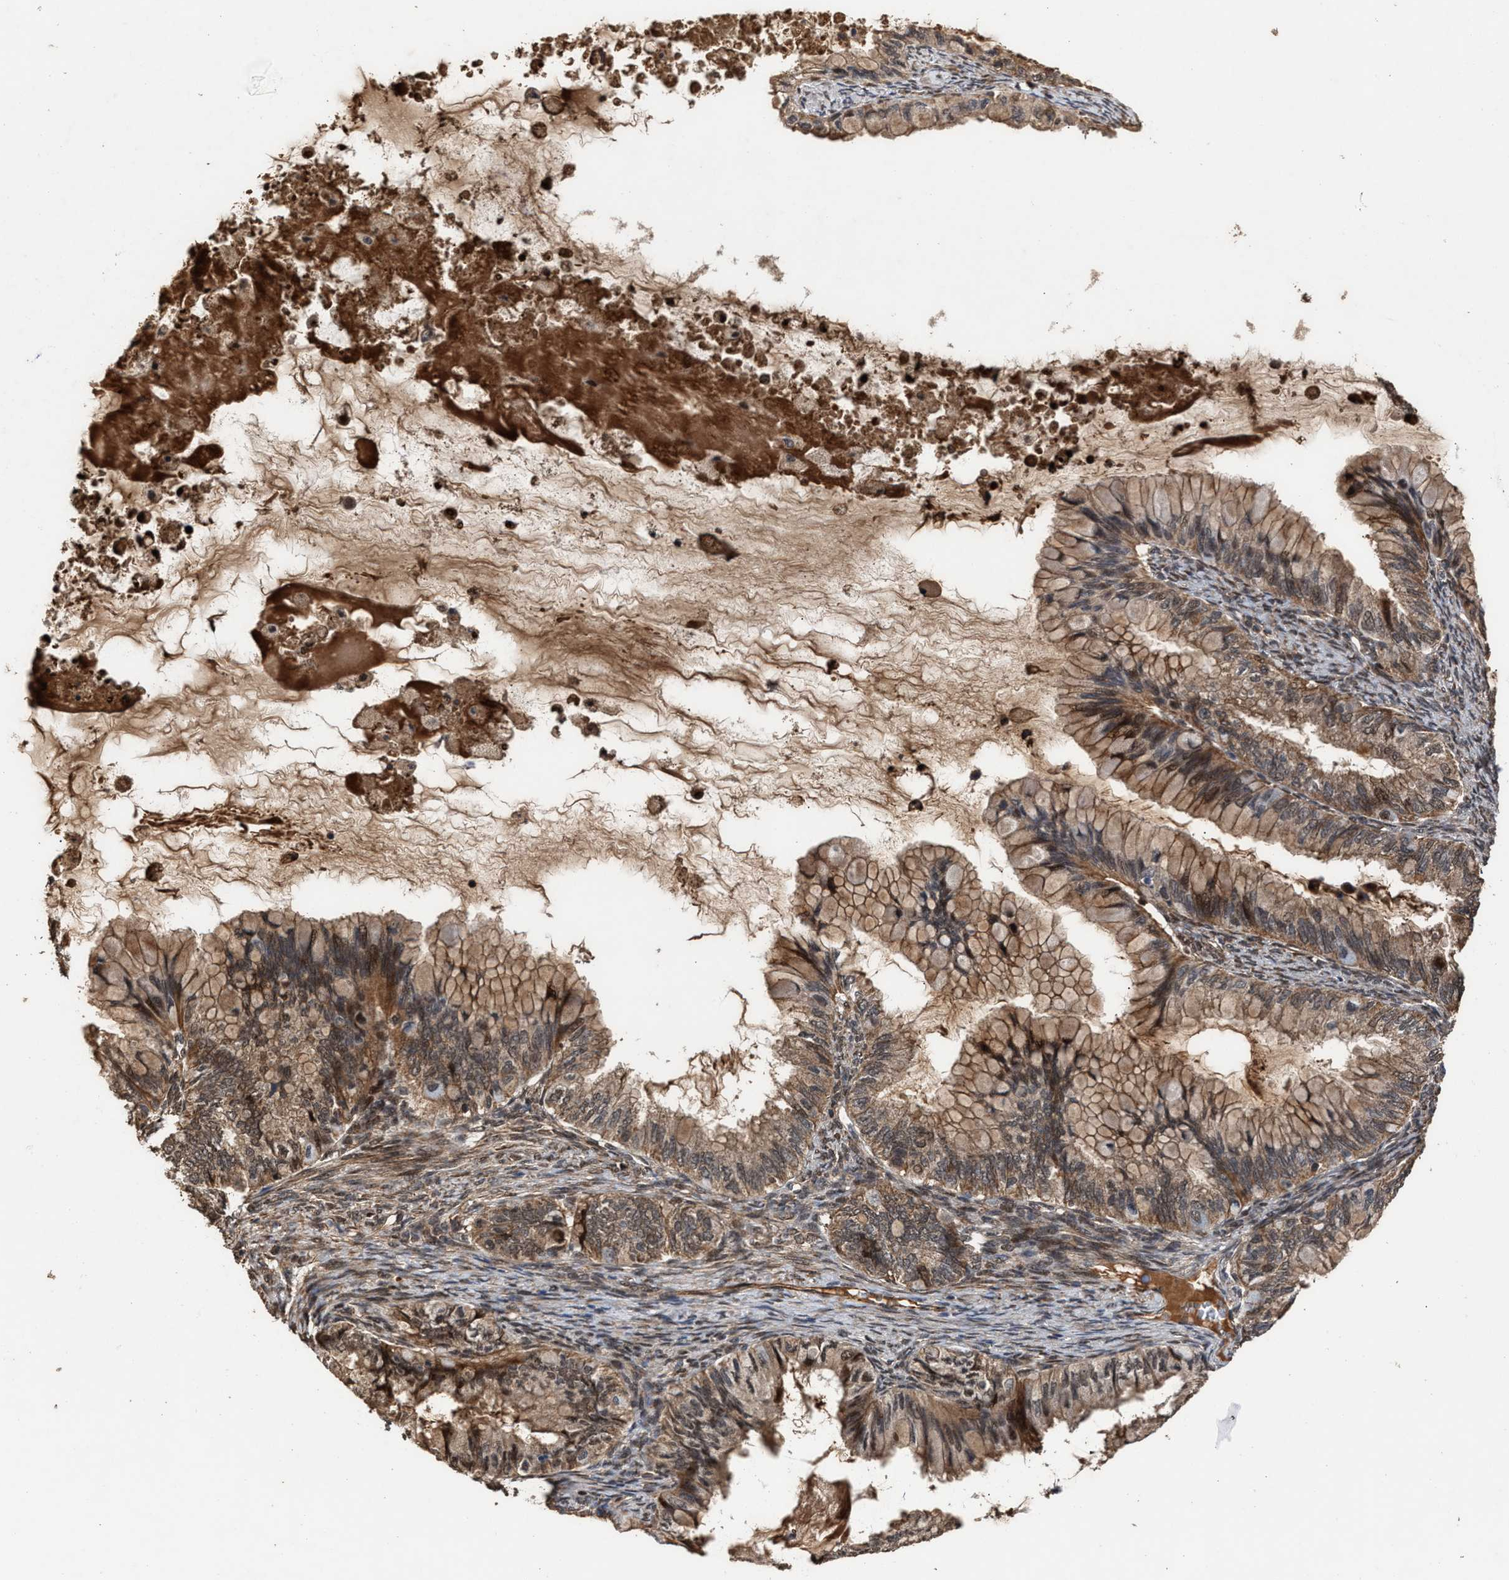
{"staining": {"intensity": "moderate", "quantity": ">75%", "location": "cytoplasmic/membranous,nuclear"}, "tissue": "ovarian cancer", "cell_type": "Tumor cells", "image_type": "cancer", "snomed": [{"axis": "morphology", "description": "Cystadenocarcinoma, mucinous, NOS"}, {"axis": "topography", "description": "Ovary"}], "caption": "Ovarian cancer stained with immunohistochemistry exhibits moderate cytoplasmic/membranous and nuclear staining in approximately >75% of tumor cells.", "gene": "ZNHIT6", "patient": {"sex": "female", "age": 80}}